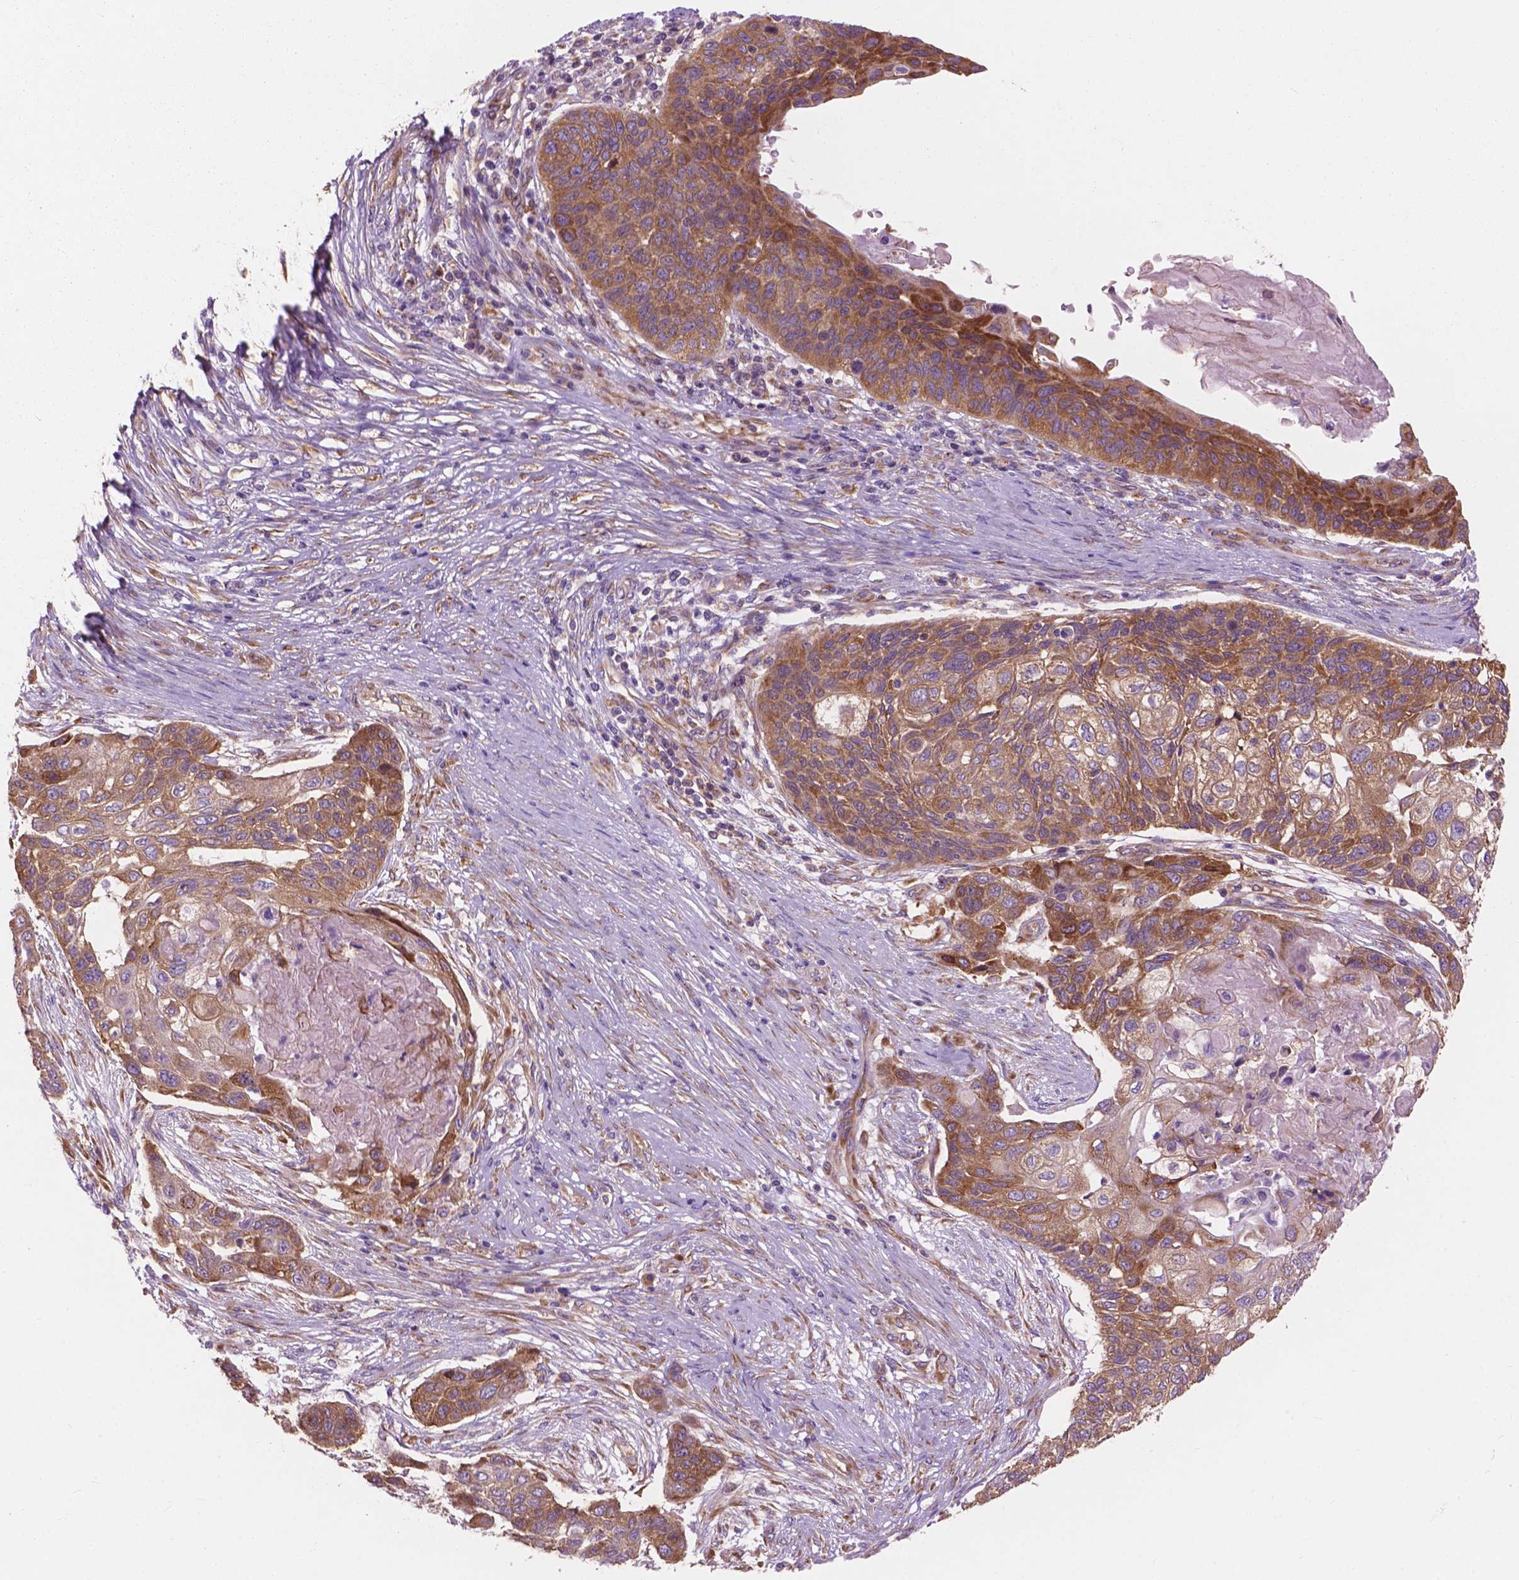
{"staining": {"intensity": "moderate", "quantity": ">75%", "location": "cytoplasmic/membranous"}, "tissue": "lung cancer", "cell_type": "Tumor cells", "image_type": "cancer", "snomed": [{"axis": "morphology", "description": "Squamous cell carcinoma, NOS"}, {"axis": "topography", "description": "Lung"}], "caption": "High-magnification brightfield microscopy of lung cancer (squamous cell carcinoma) stained with DAB (3,3'-diaminobenzidine) (brown) and counterstained with hematoxylin (blue). tumor cells exhibit moderate cytoplasmic/membranous staining is present in about>75% of cells.", "gene": "RPL37A", "patient": {"sex": "male", "age": 69}}